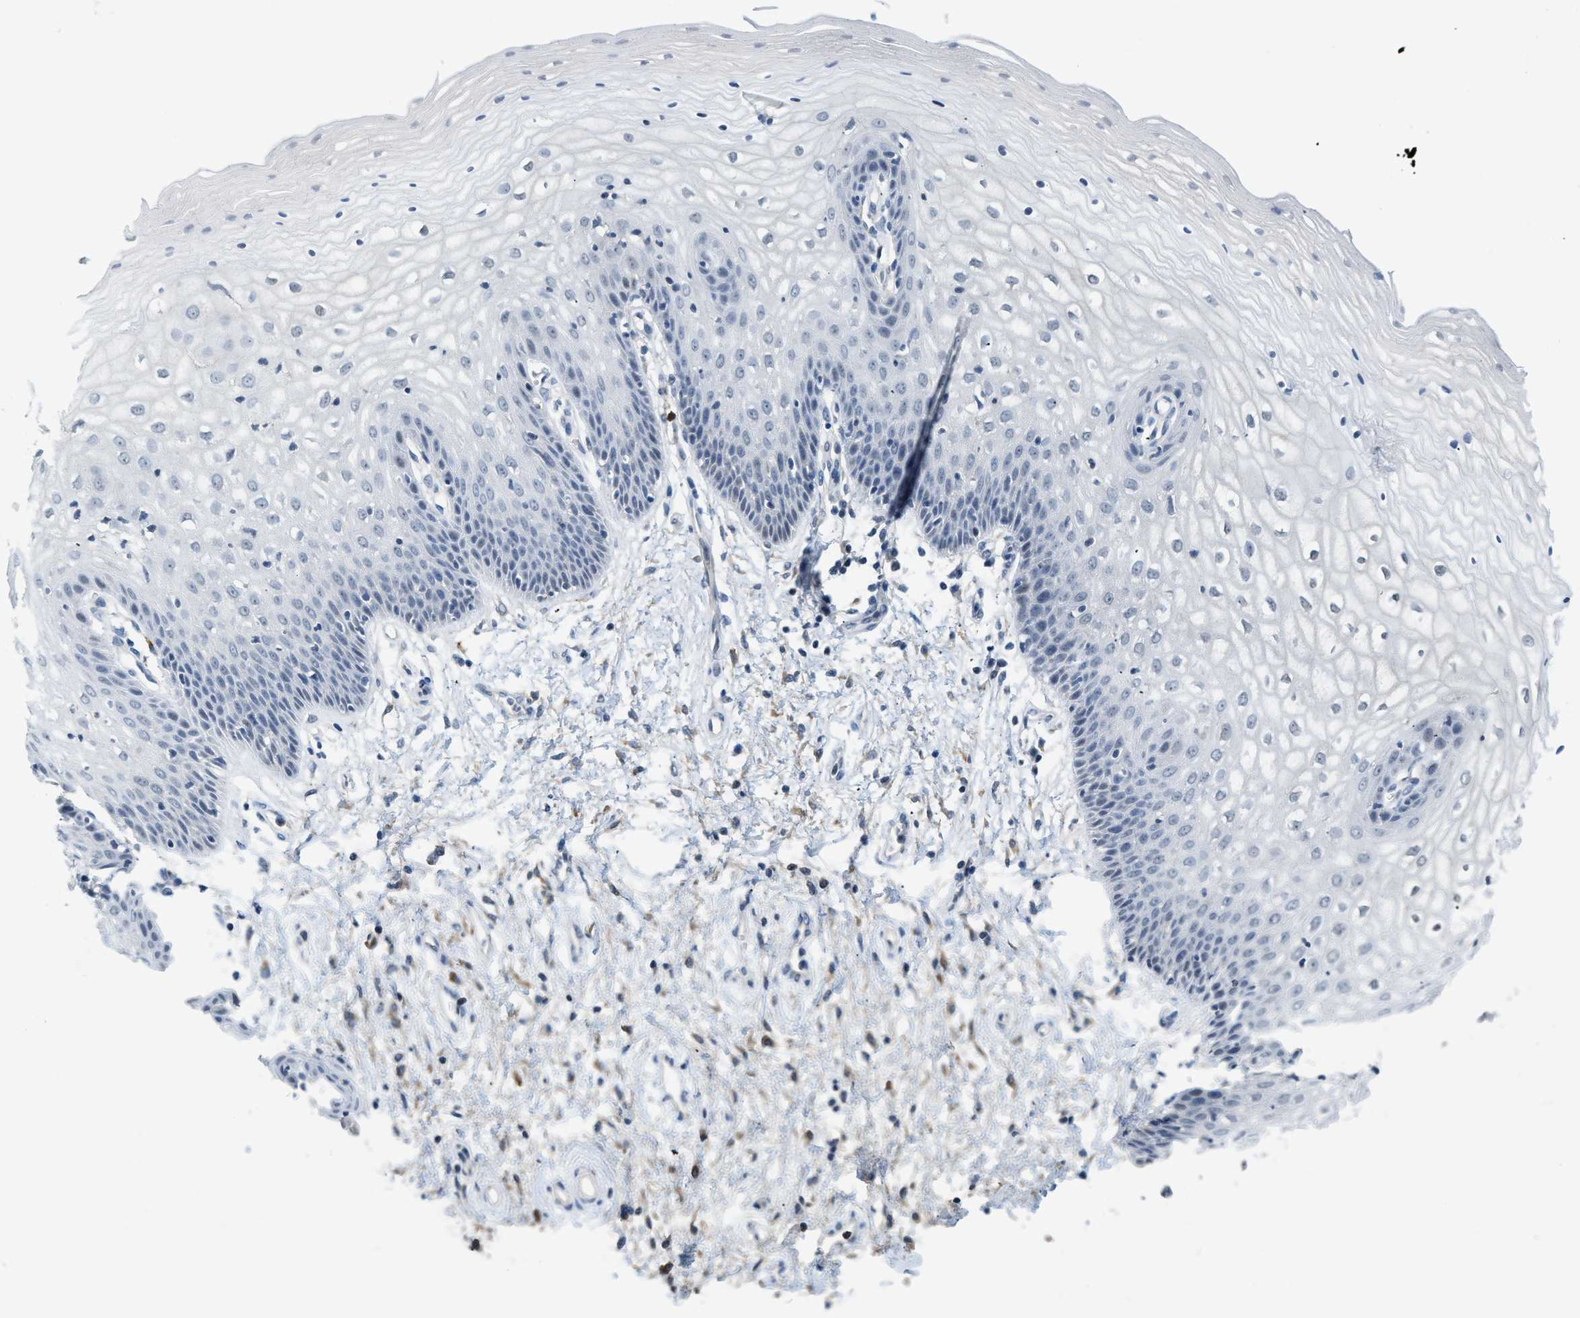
{"staining": {"intensity": "negative", "quantity": "none", "location": "none"}, "tissue": "vagina", "cell_type": "Squamous epithelial cells", "image_type": "normal", "snomed": [{"axis": "morphology", "description": "Normal tissue, NOS"}, {"axis": "topography", "description": "Vagina"}], "caption": "Unremarkable vagina was stained to show a protein in brown. There is no significant expression in squamous epithelial cells. The staining was performed using DAB to visualize the protein expression in brown, while the nuclei were stained in blue with hematoxylin (Magnification: 20x).", "gene": "TMEM154", "patient": {"sex": "female", "age": 34}}